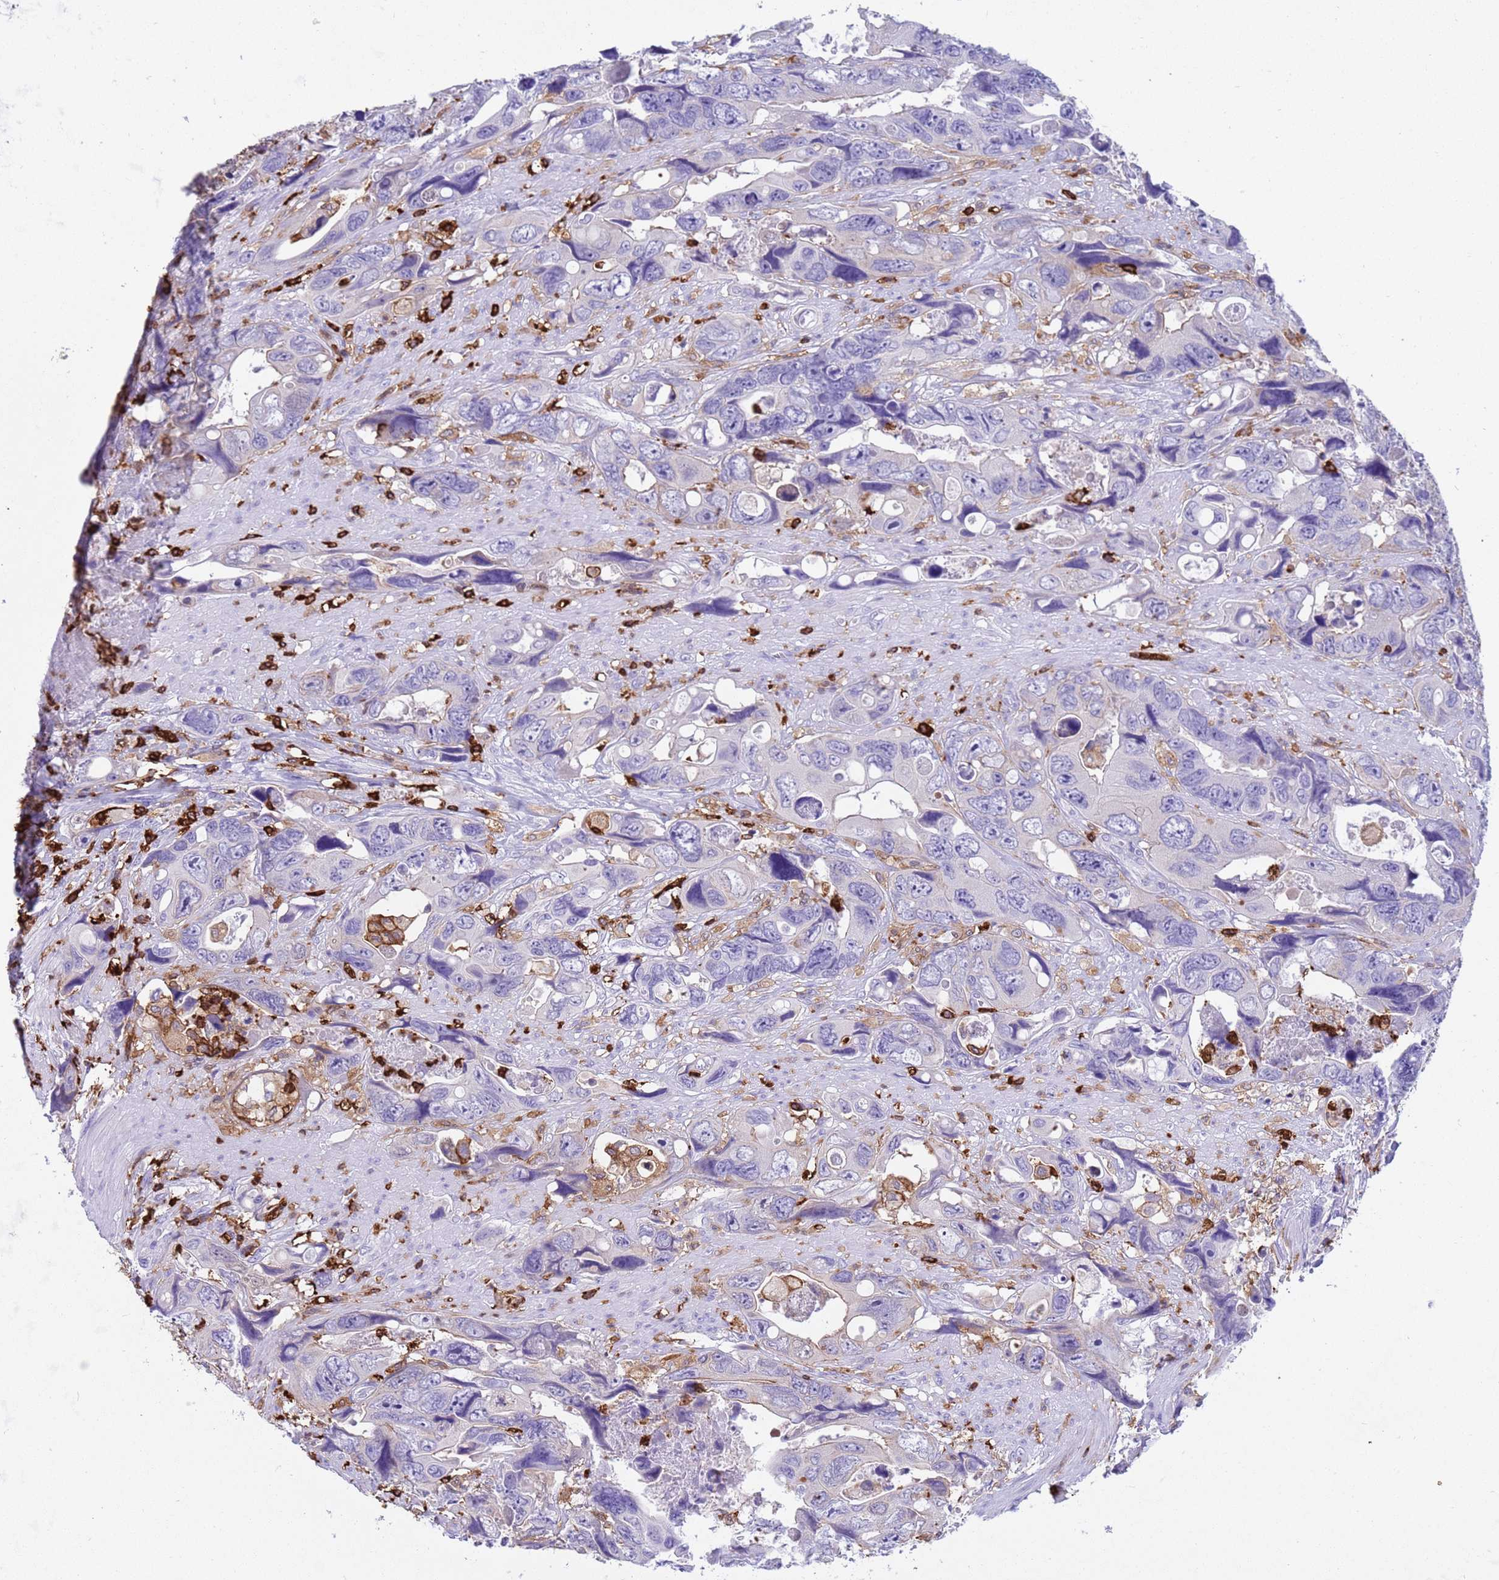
{"staining": {"intensity": "negative", "quantity": "none", "location": "none"}, "tissue": "colorectal cancer", "cell_type": "Tumor cells", "image_type": "cancer", "snomed": [{"axis": "morphology", "description": "Adenocarcinoma, NOS"}, {"axis": "topography", "description": "Rectum"}], "caption": "Immunohistochemistry photomicrograph of neoplastic tissue: human colorectal cancer stained with DAB (3,3'-diaminobenzidine) reveals no significant protein positivity in tumor cells.", "gene": "IRF5", "patient": {"sex": "male", "age": 57}}